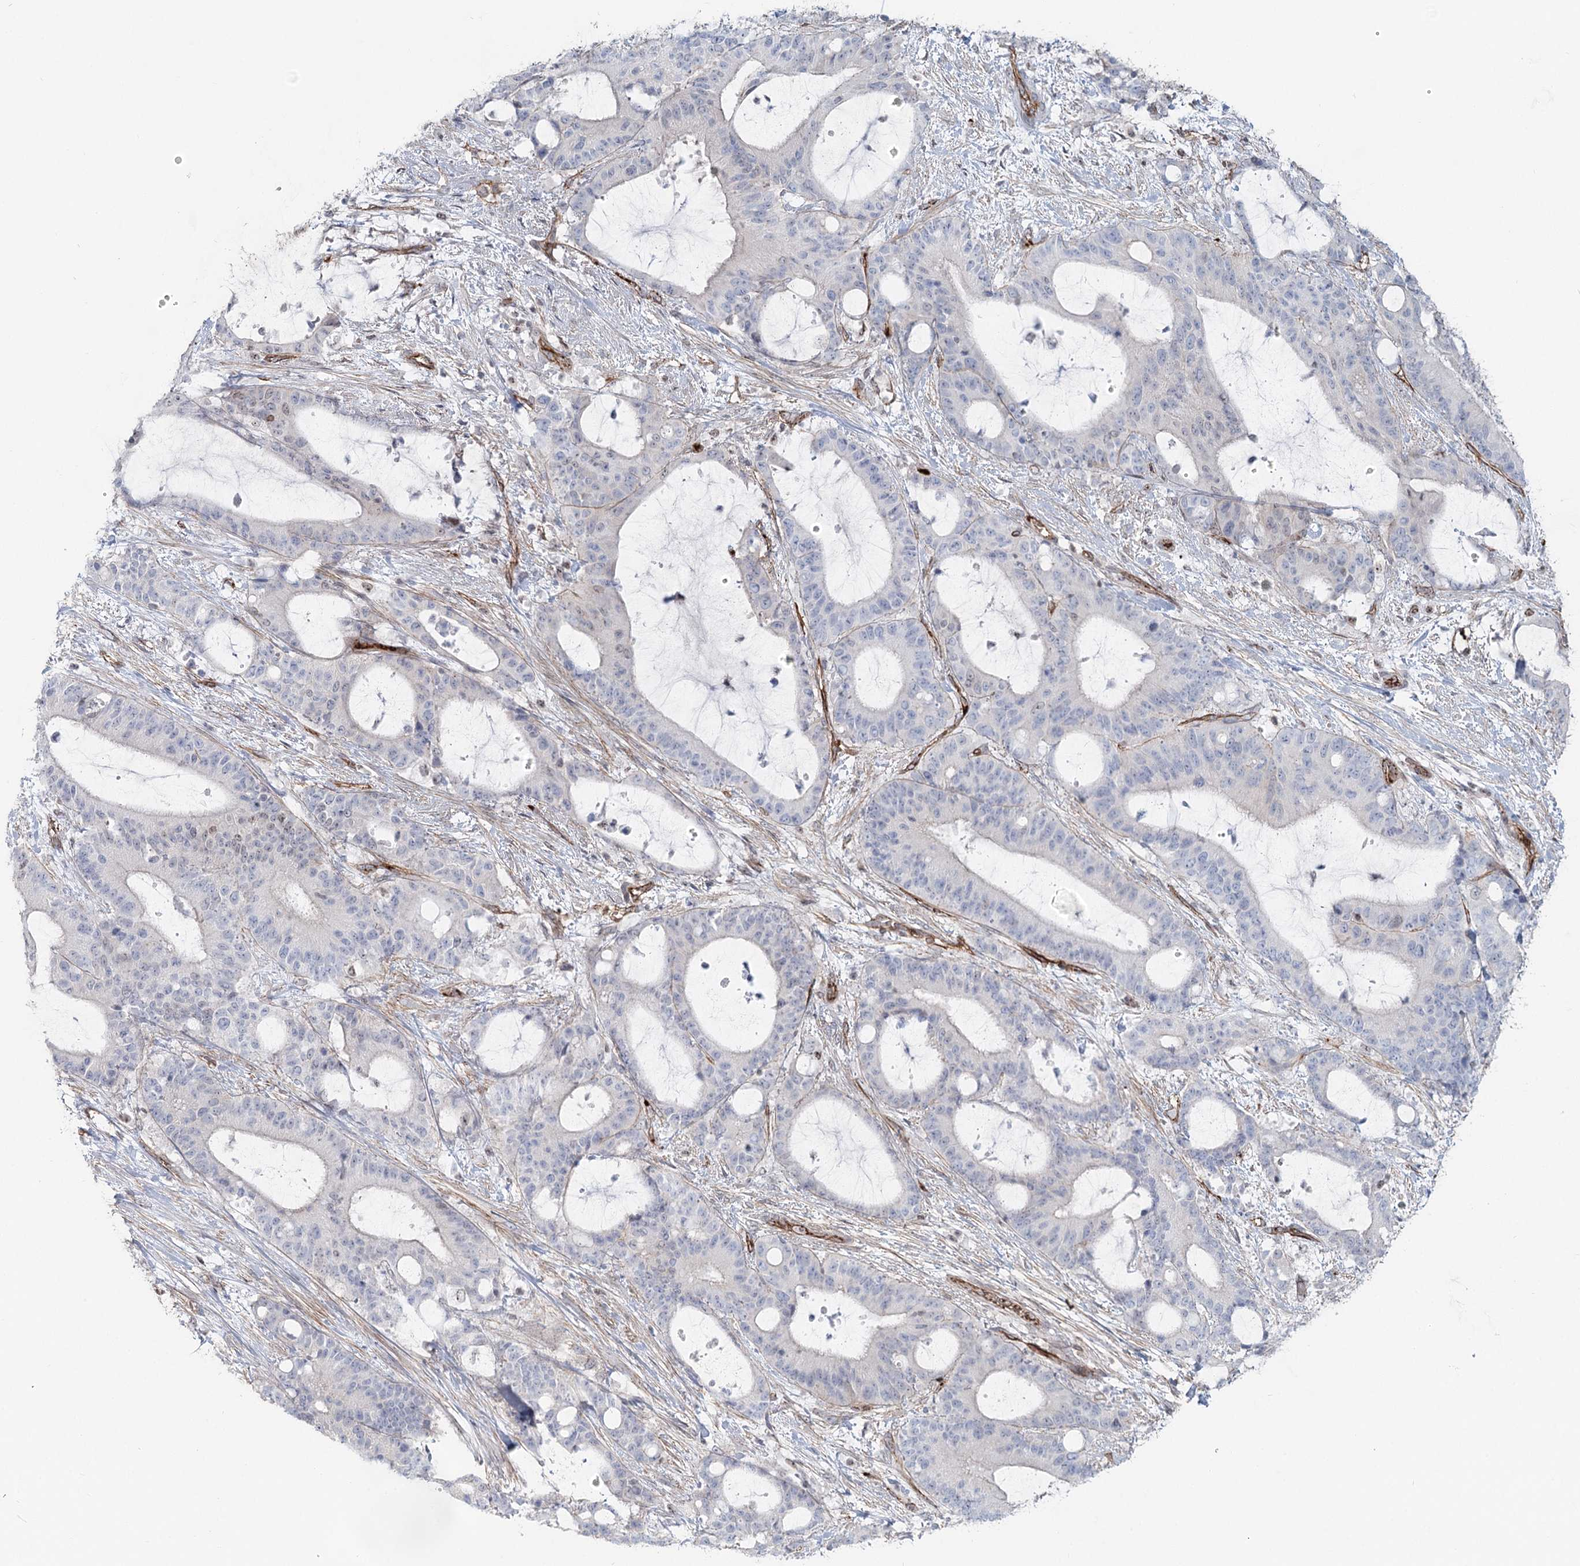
{"staining": {"intensity": "negative", "quantity": "none", "location": "none"}, "tissue": "liver cancer", "cell_type": "Tumor cells", "image_type": "cancer", "snomed": [{"axis": "morphology", "description": "Normal tissue, NOS"}, {"axis": "morphology", "description": "Cholangiocarcinoma"}, {"axis": "topography", "description": "Liver"}, {"axis": "topography", "description": "Peripheral nerve tissue"}], "caption": "Immunohistochemistry histopathology image of liver cholangiocarcinoma stained for a protein (brown), which exhibits no positivity in tumor cells.", "gene": "ZFYVE28", "patient": {"sex": "female", "age": 73}}